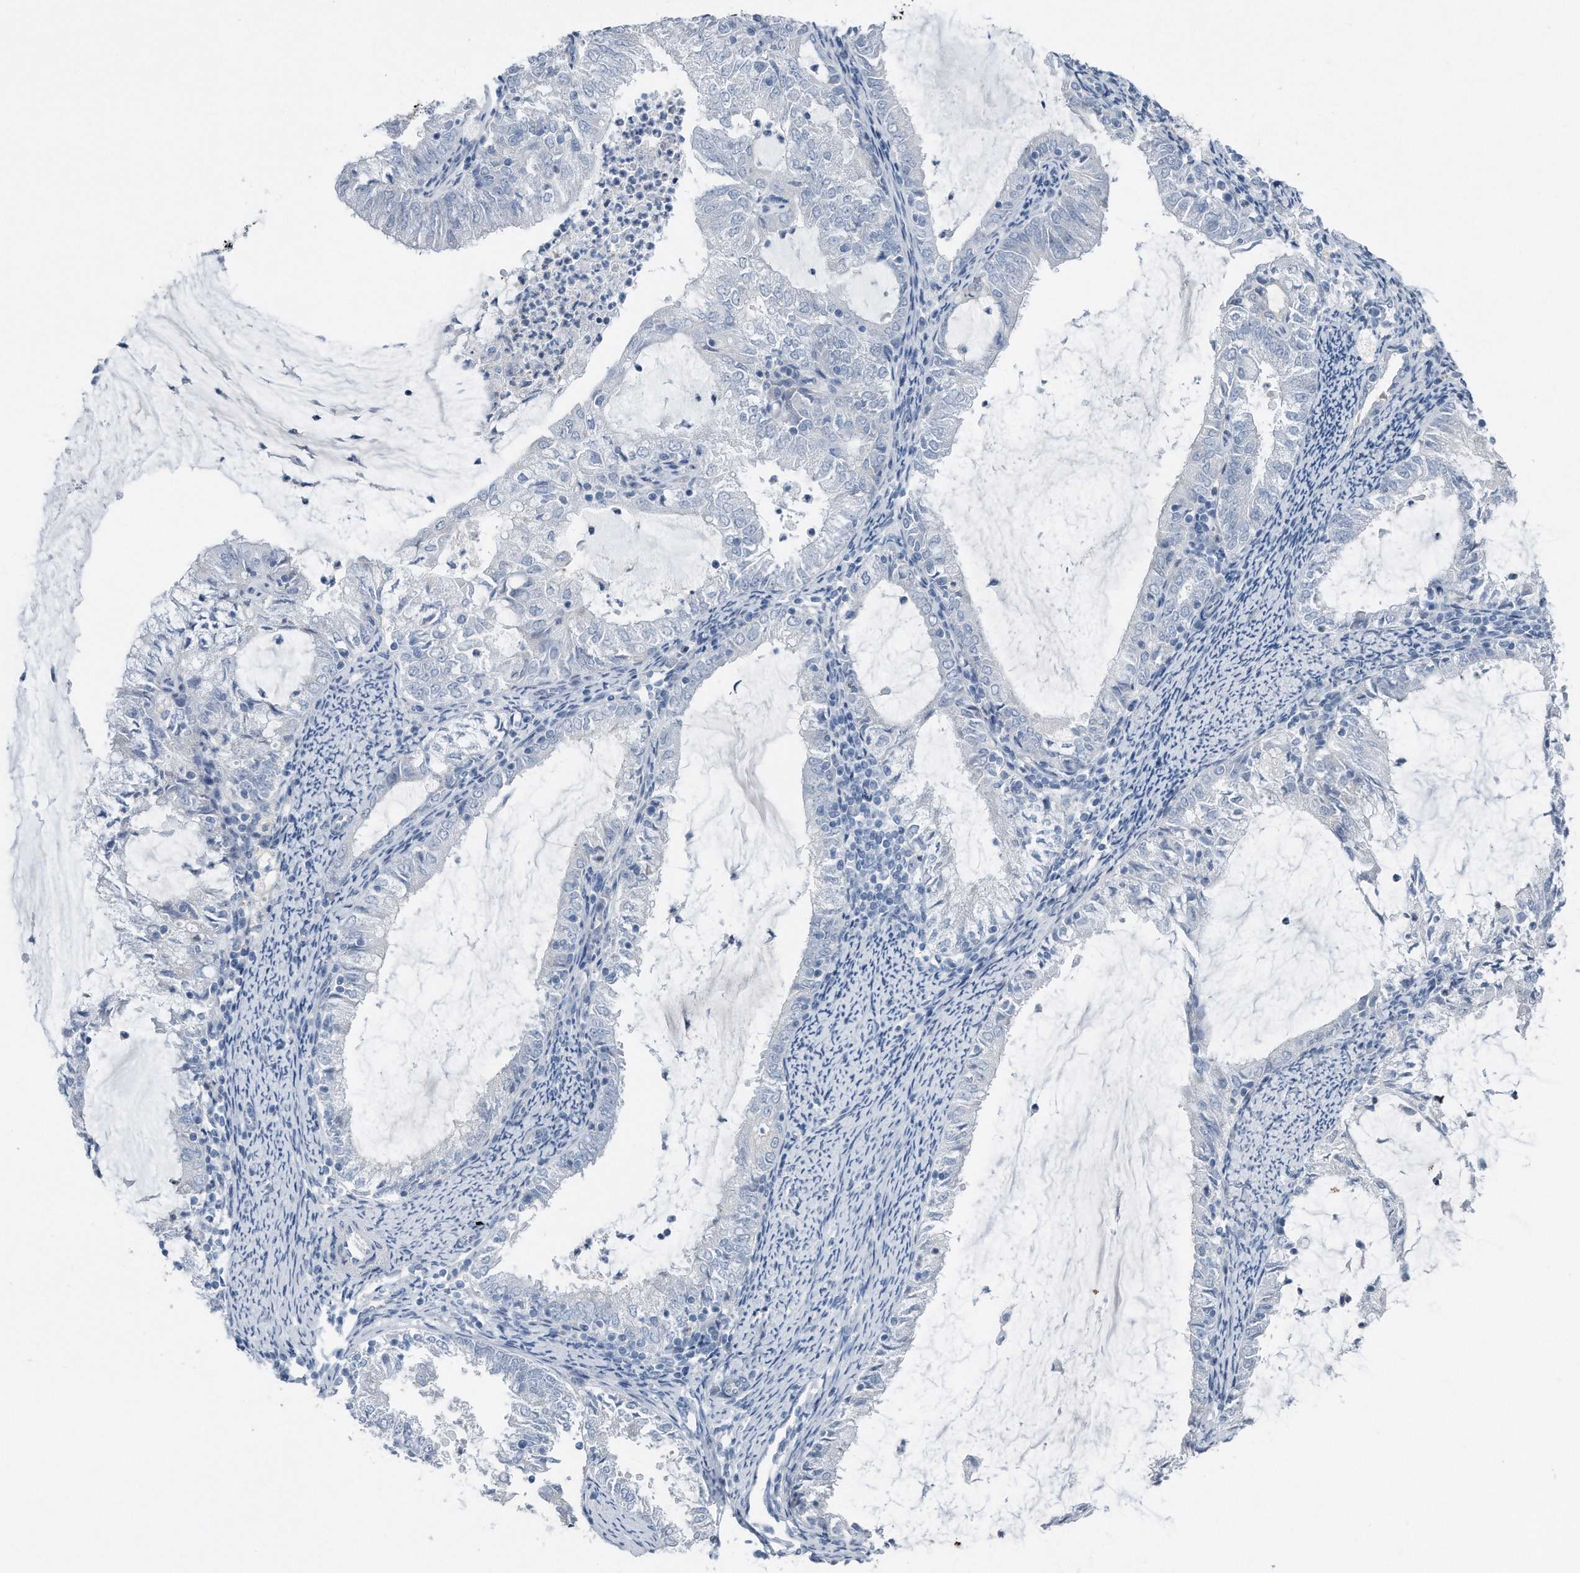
{"staining": {"intensity": "negative", "quantity": "none", "location": "none"}, "tissue": "endometrial cancer", "cell_type": "Tumor cells", "image_type": "cancer", "snomed": [{"axis": "morphology", "description": "Adenocarcinoma, NOS"}, {"axis": "topography", "description": "Endometrium"}], "caption": "Immunohistochemical staining of endometrial cancer (adenocarcinoma) demonstrates no significant positivity in tumor cells.", "gene": "YRDC", "patient": {"sex": "female", "age": 57}}